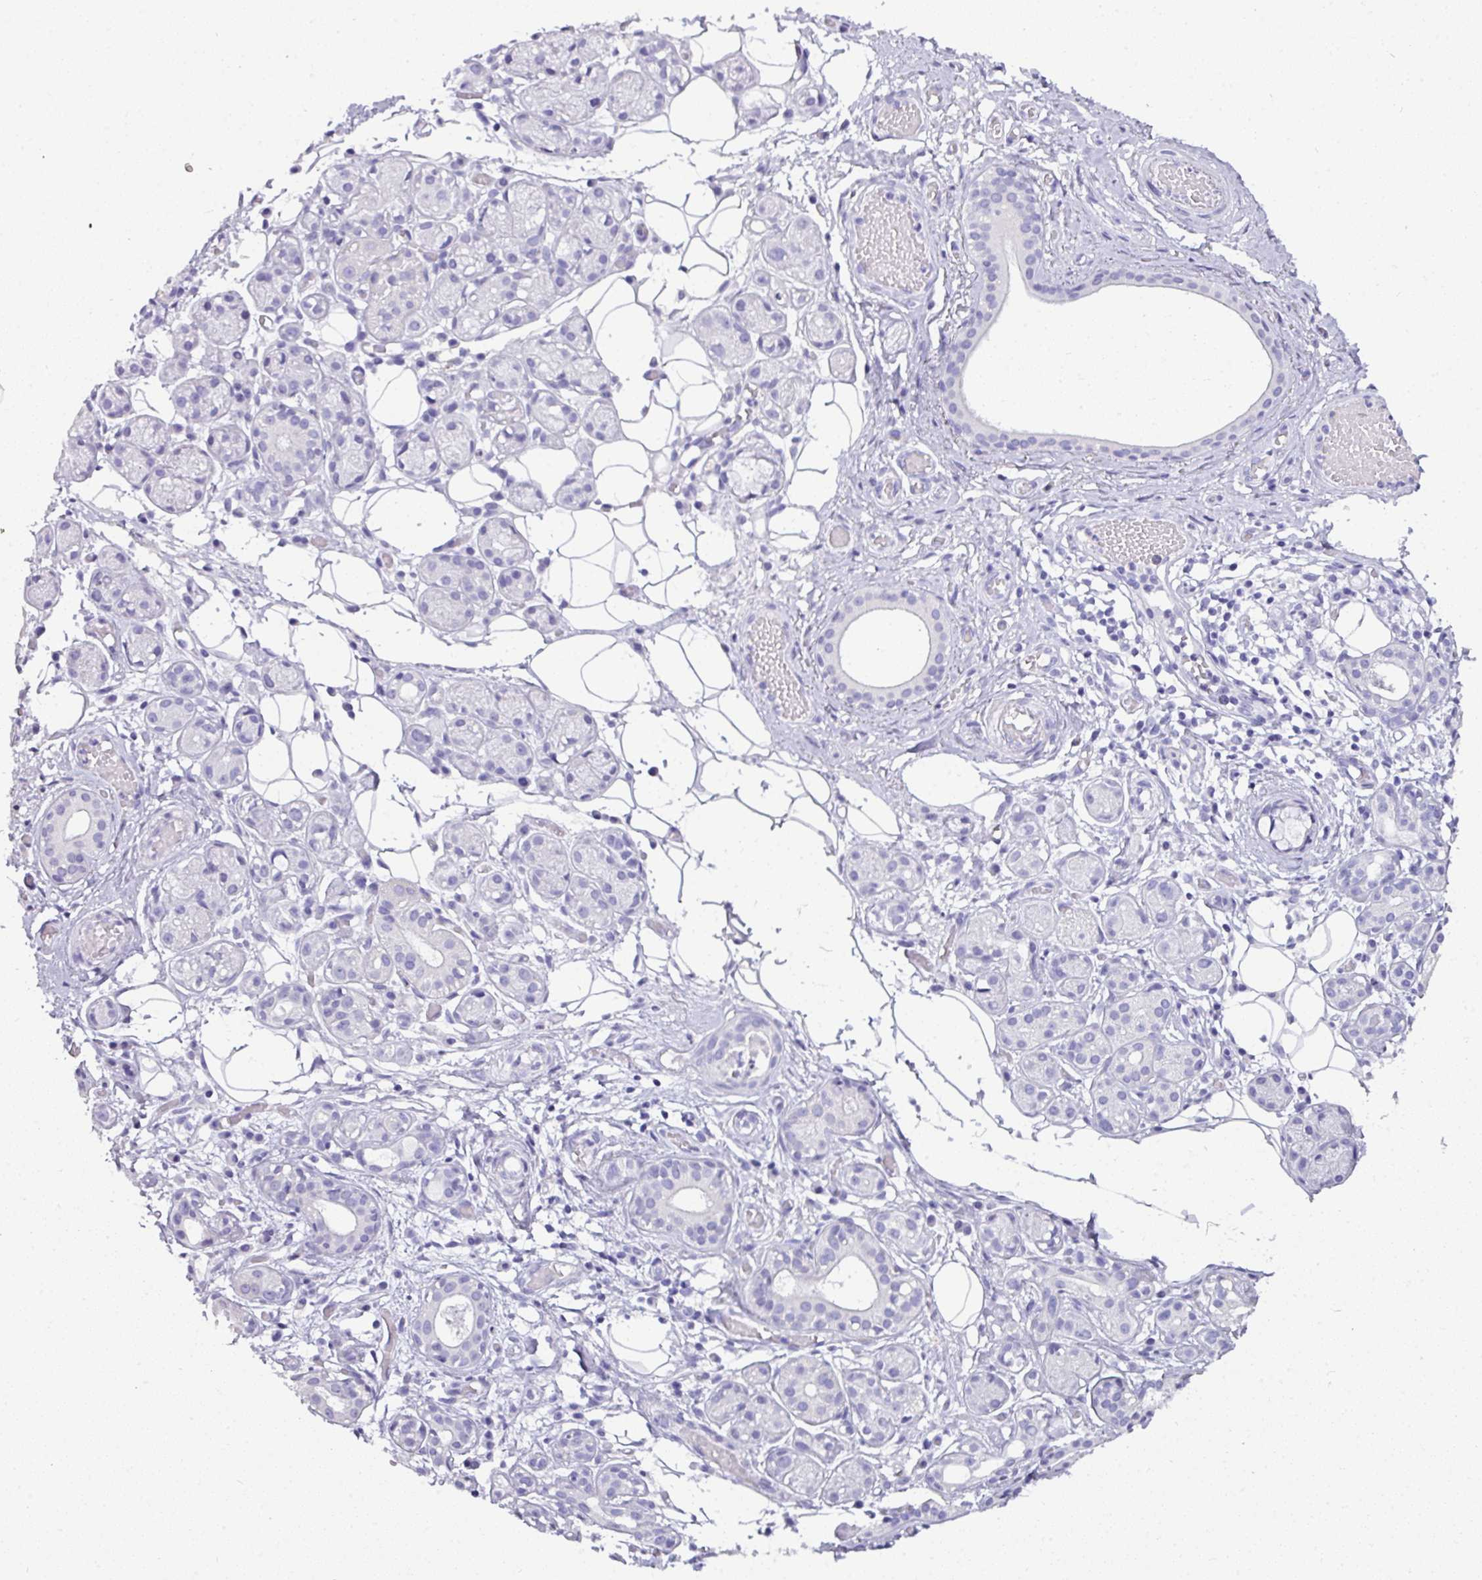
{"staining": {"intensity": "negative", "quantity": "none", "location": "none"}, "tissue": "salivary gland", "cell_type": "Glandular cells", "image_type": "normal", "snomed": [{"axis": "morphology", "description": "Normal tissue, NOS"}, {"axis": "topography", "description": "Salivary gland"}], "caption": "This is an immunohistochemistry (IHC) histopathology image of unremarkable human salivary gland. There is no expression in glandular cells.", "gene": "NAPSA", "patient": {"sex": "male", "age": 82}}